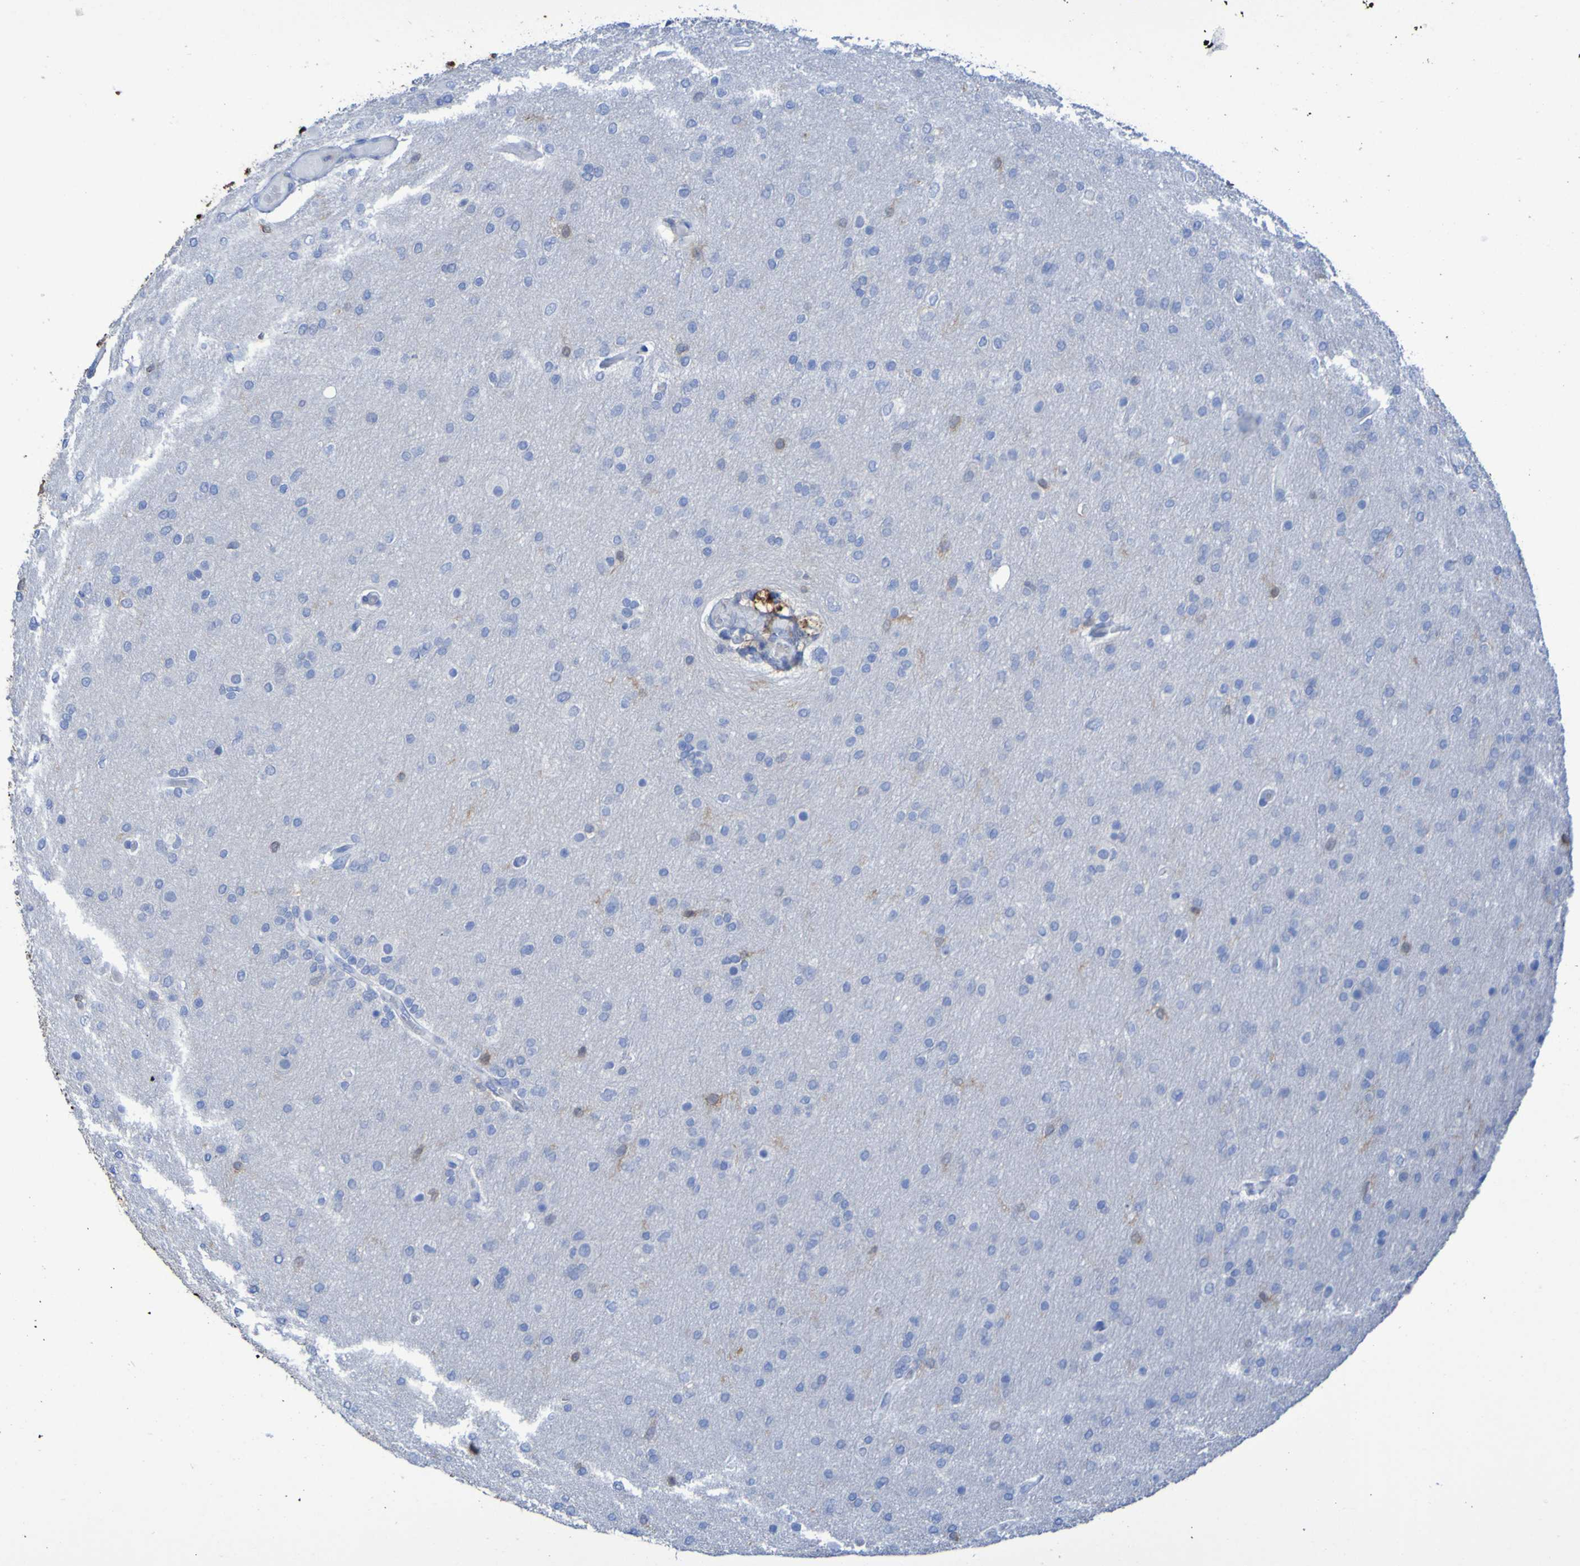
{"staining": {"intensity": "negative", "quantity": "none", "location": "none"}, "tissue": "glioma", "cell_type": "Tumor cells", "image_type": "cancer", "snomed": [{"axis": "morphology", "description": "Glioma, malignant, High grade"}, {"axis": "topography", "description": "Cerebral cortex"}], "caption": "Human malignant high-grade glioma stained for a protein using immunohistochemistry shows no positivity in tumor cells.", "gene": "MPPE1", "patient": {"sex": "female", "age": 36}}